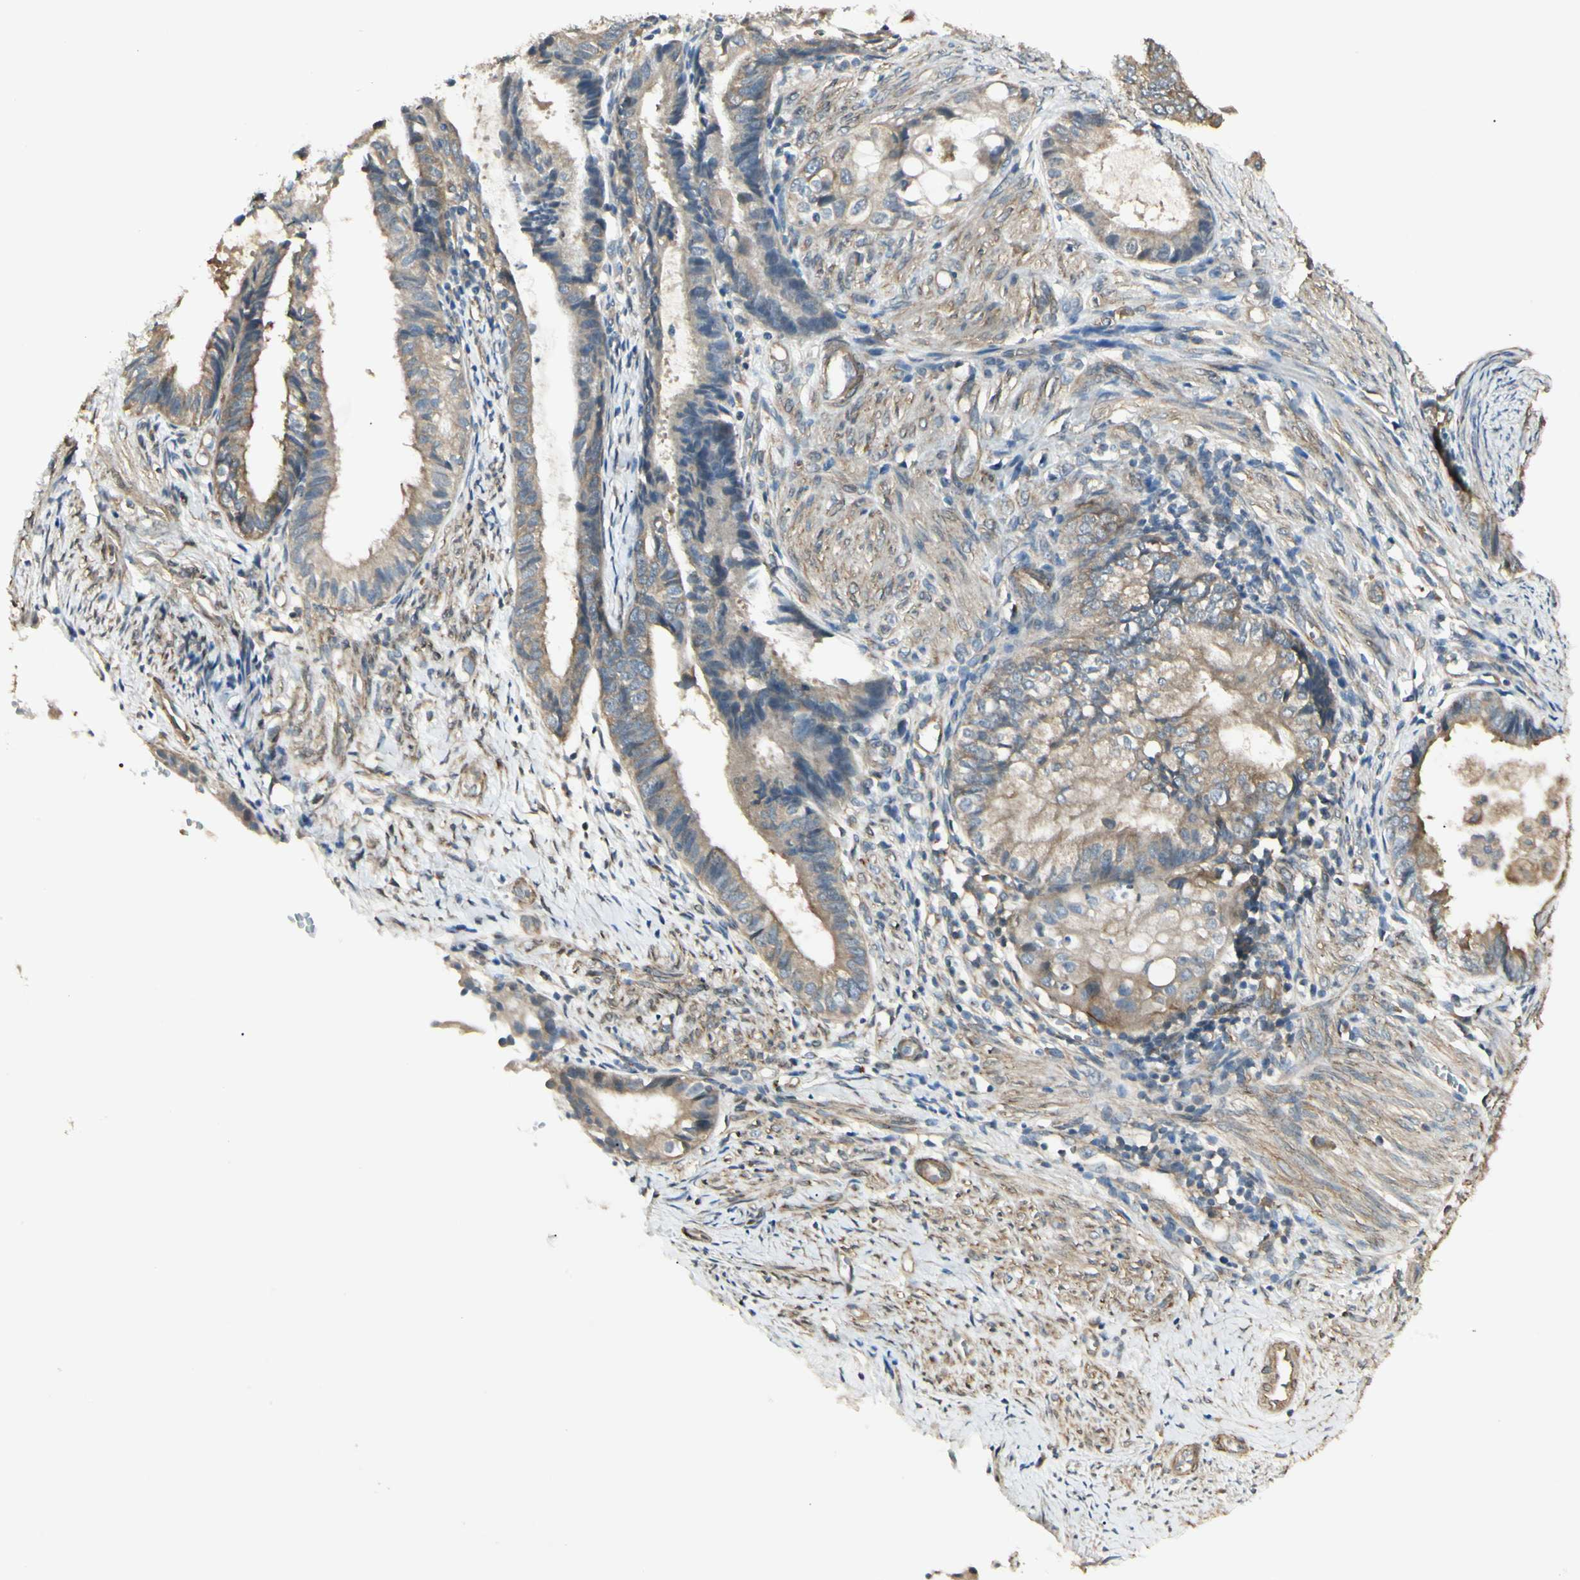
{"staining": {"intensity": "moderate", "quantity": ">75%", "location": "cytoplasmic/membranous"}, "tissue": "endometrial cancer", "cell_type": "Tumor cells", "image_type": "cancer", "snomed": [{"axis": "morphology", "description": "Adenocarcinoma, NOS"}, {"axis": "topography", "description": "Endometrium"}], "caption": "Human endometrial cancer stained for a protein (brown) exhibits moderate cytoplasmic/membranous positive positivity in approximately >75% of tumor cells.", "gene": "IRAG1", "patient": {"sex": "female", "age": 86}}